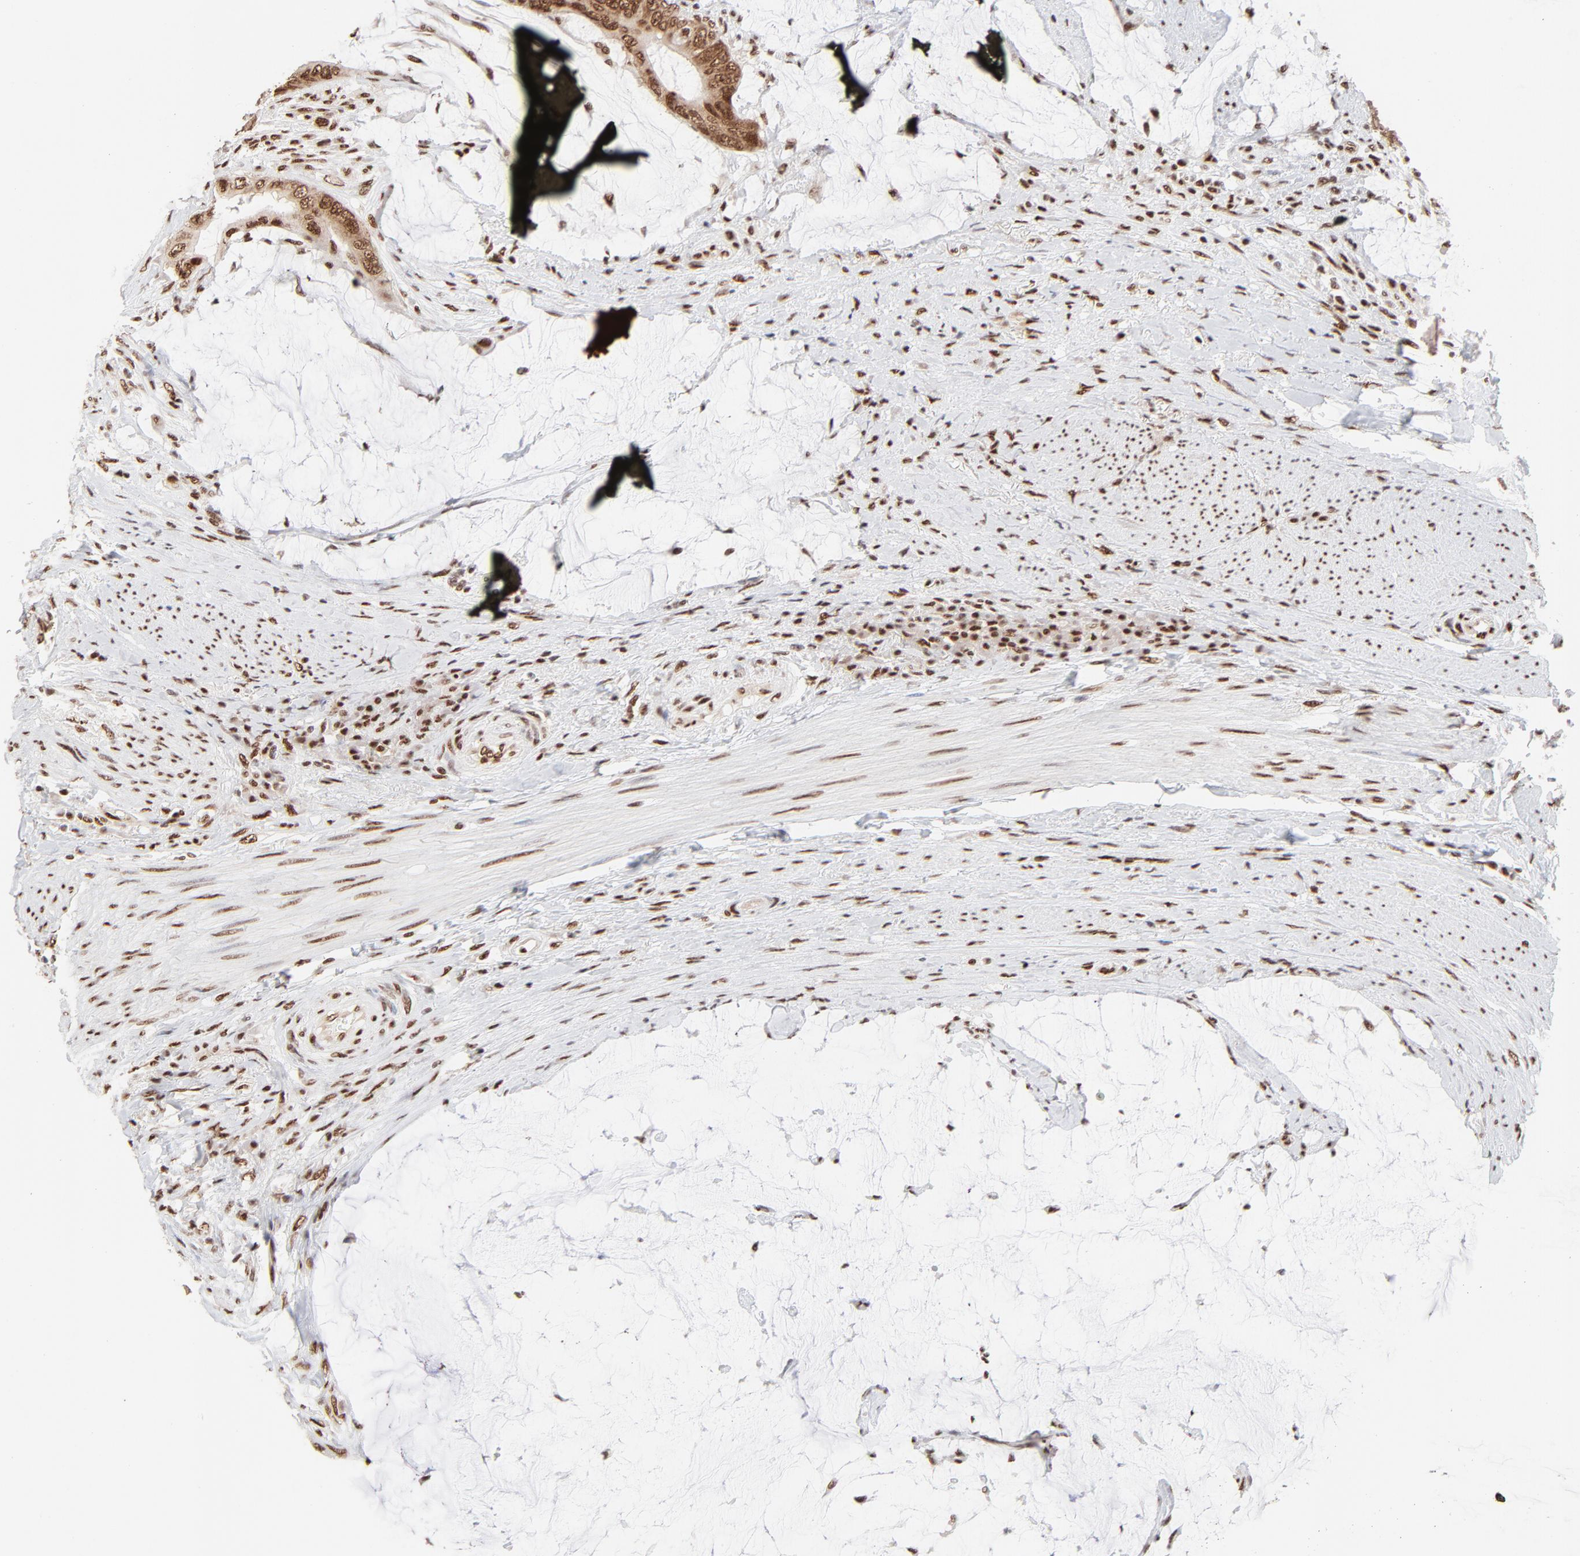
{"staining": {"intensity": "strong", "quantity": ">75%", "location": "nuclear"}, "tissue": "colorectal cancer", "cell_type": "Tumor cells", "image_type": "cancer", "snomed": [{"axis": "morphology", "description": "Normal tissue, NOS"}, {"axis": "morphology", "description": "Adenocarcinoma, NOS"}, {"axis": "topography", "description": "Rectum"}, {"axis": "topography", "description": "Peripheral nerve tissue"}], "caption": "Brown immunohistochemical staining in colorectal cancer (adenocarcinoma) exhibits strong nuclear staining in approximately >75% of tumor cells. (DAB = brown stain, brightfield microscopy at high magnification).", "gene": "TARDBP", "patient": {"sex": "female", "age": 77}}